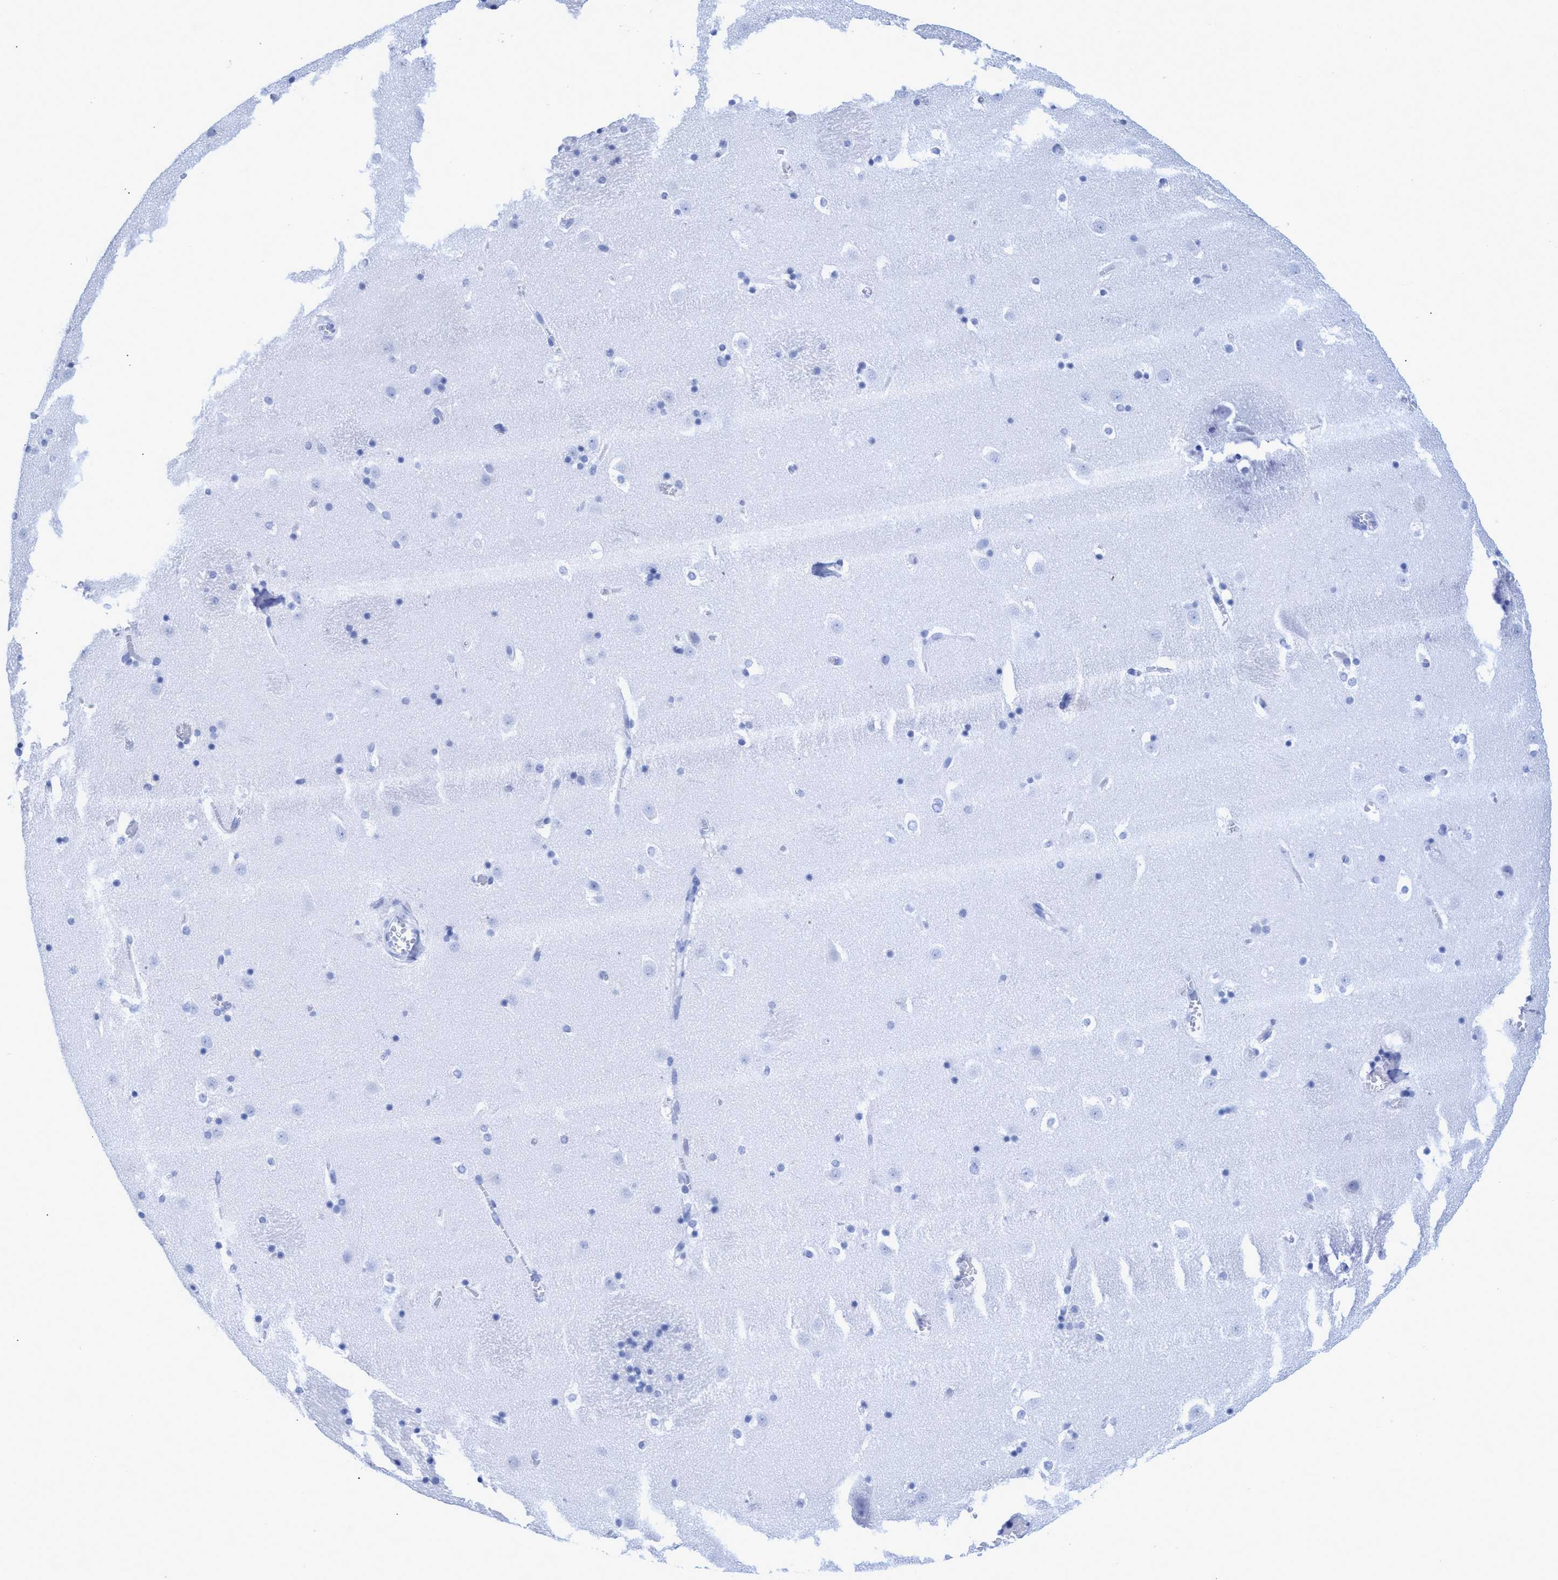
{"staining": {"intensity": "negative", "quantity": "none", "location": "none"}, "tissue": "caudate", "cell_type": "Glial cells", "image_type": "normal", "snomed": [{"axis": "morphology", "description": "Normal tissue, NOS"}, {"axis": "topography", "description": "Lateral ventricle wall"}], "caption": "The image reveals no significant positivity in glial cells of caudate.", "gene": "INSL6", "patient": {"sex": "male", "age": 45}}